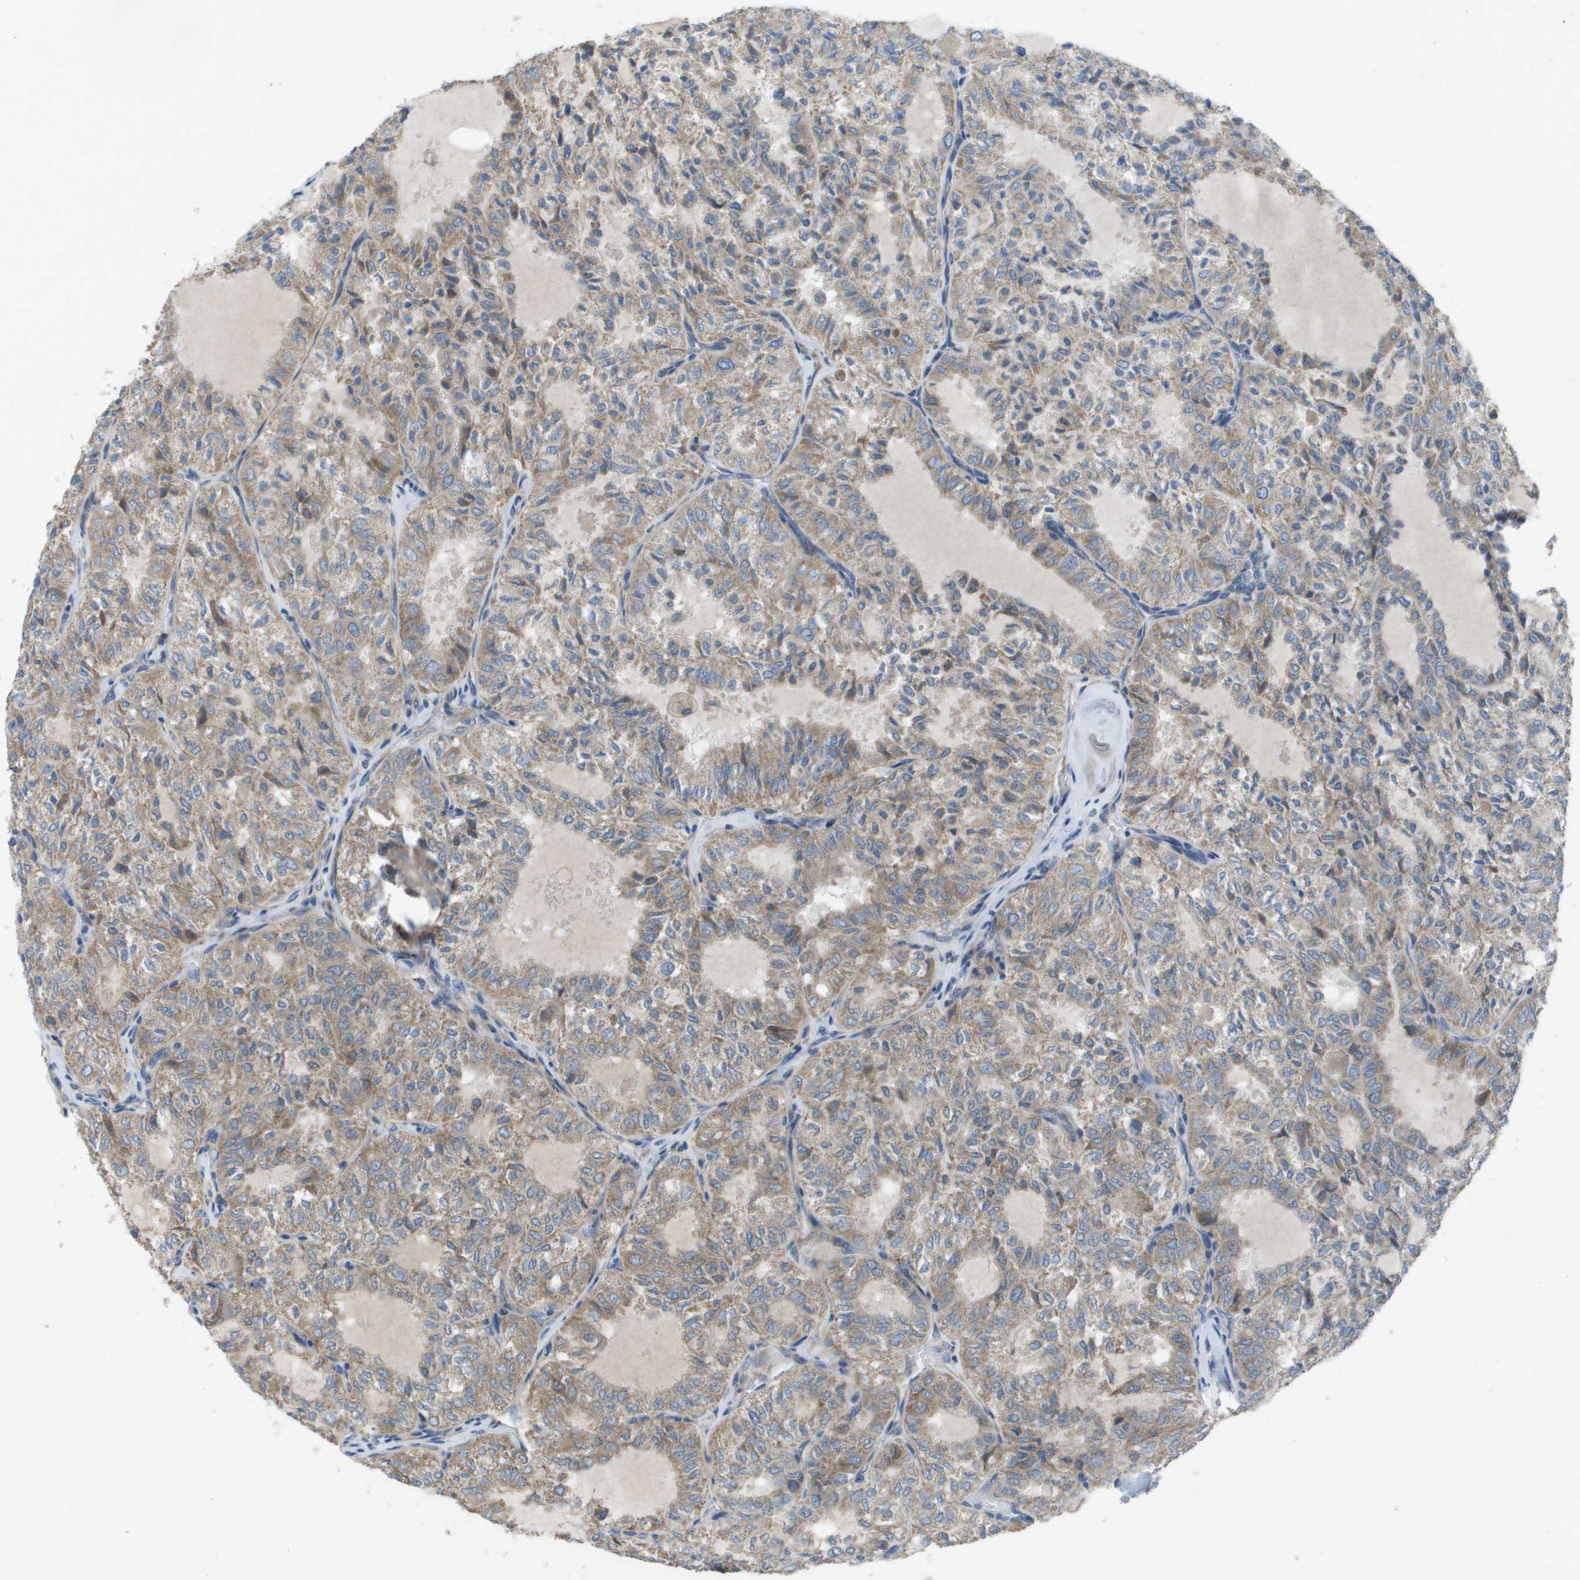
{"staining": {"intensity": "weak", "quantity": ">75%", "location": "cytoplasmic/membranous"}, "tissue": "thyroid cancer", "cell_type": "Tumor cells", "image_type": "cancer", "snomed": [{"axis": "morphology", "description": "Follicular adenoma carcinoma, NOS"}, {"axis": "topography", "description": "Thyroid gland"}], "caption": "Tumor cells demonstrate weak cytoplasmic/membranous staining in approximately >75% of cells in thyroid follicular adenoma carcinoma.", "gene": "CLCN2", "patient": {"sex": "male", "age": 75}}